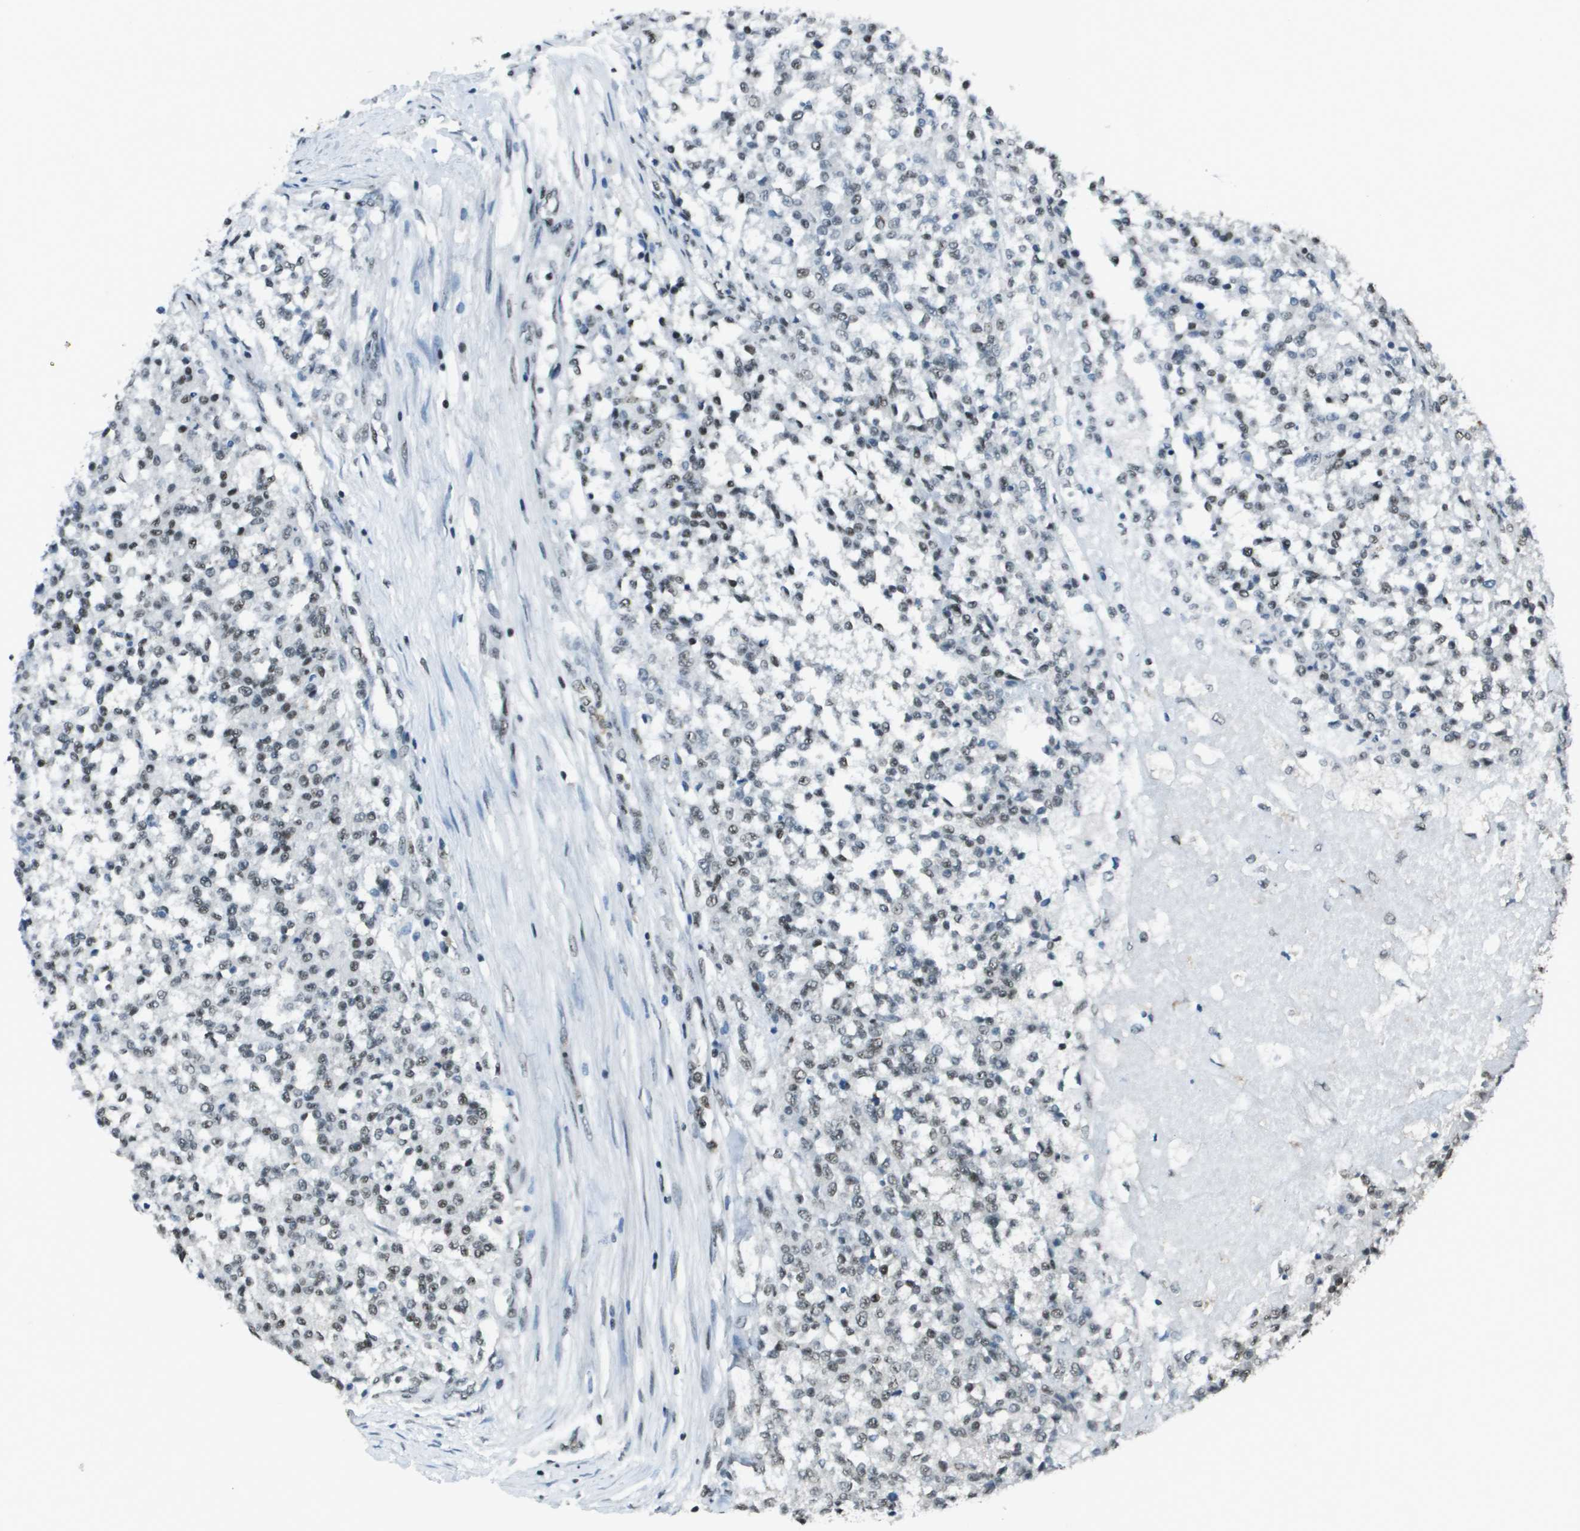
{"staining": {"intensity": "weak", "quantity": "25%-75%", "location": "nuclear"}, "tissue": "testis cancer", "cell_type": "Tumor cells", "image_type": "cancer", "snomed": [{"axis": "morphology", "description": "Seminoma, NOS"}, {"axis": "topography", "description": "Testis"}], "caption": "Seminoma (testis) tissue displays weak nuclear positivity in about 25%-75% of tumor cells Nuclei are stained in blue.", "gene": "DEPDC1", "patient": {"sex": "male", "age": 59}}